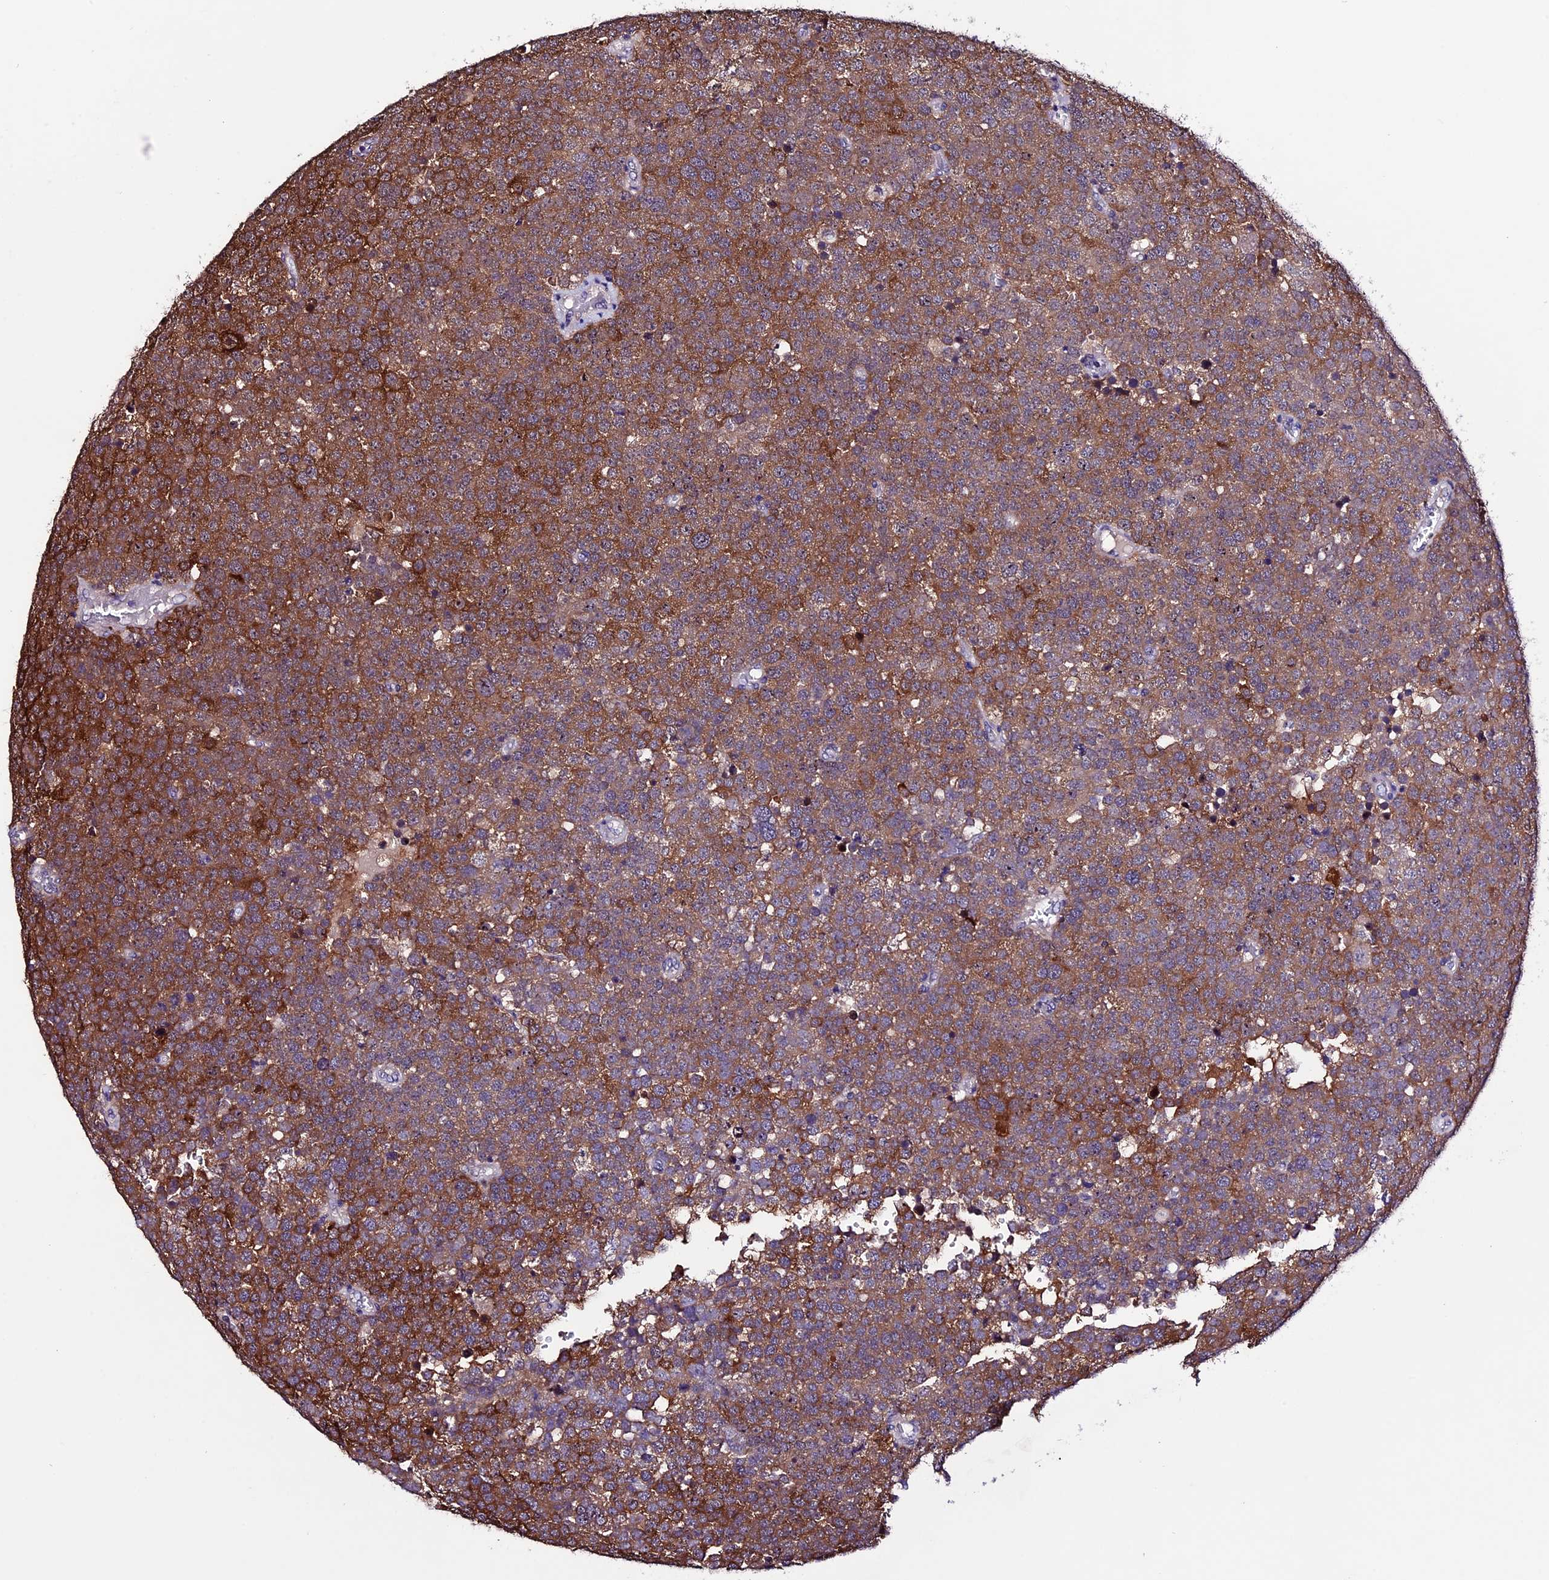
{"staining": {"intensity": "moderate", "quantity": ">75%", "location": "cytoplasmic/membranous"}, "tissue": "testis cancer", "cell_type": "Tumor cells", "image_type": "cancer", "snomed": [{"axis": "morphology", "description": "Seminoma, NOS"}, {"axis": "topography", "description": "Testis"}], "caption": "The immunohistochemical stain shows moderate cytoplasmic/membranous staining in tumor cells of seminoma (testis) tissue.", "gene": "XKR7", "patient": {"sex": "male", "age": 71}}